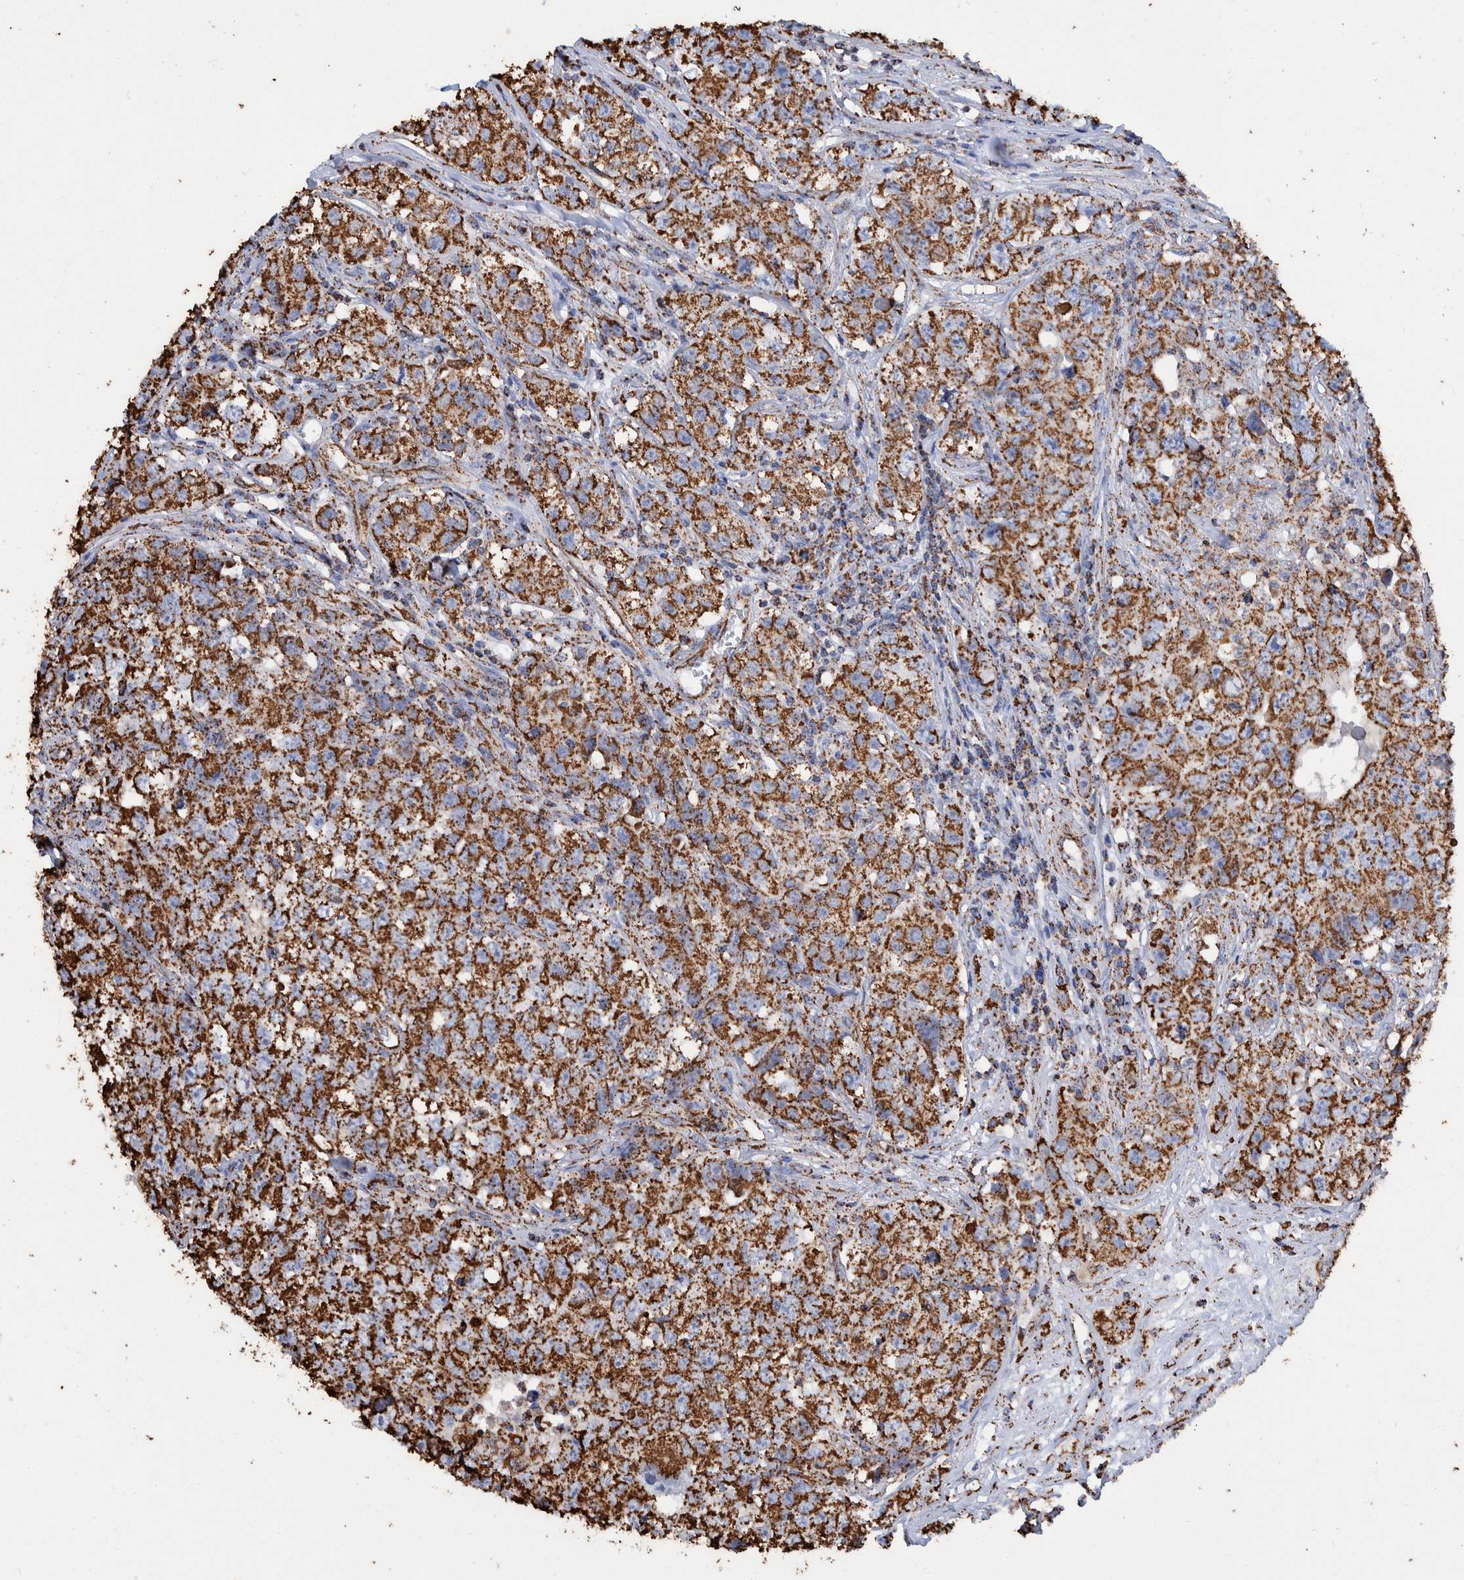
{"staining": {"intensity": "strong", "quantity": ">75%", "location": "cytoplasmic/membranous"}, "tissue": "testis cancer", "cell_type": "Tumor cells", "image_type": "cancer", "snomed": [{"axis": "morphology", "description": "Seminoma, NOS"}, {"axis": "morphology", "description": "Carcinoma, Embryonal, NOS"}, {"axis": "topography", "description": "Testis"}], "caption": "IHC photomicrograph of neoplastic tissue: human testis cancer stained using IHC demonstrates high levels of strong protein expression localized specifically in the cytoplasmic/membranous of tumor cells, appearing as a cytoplasmic/membranous brown color.", "gene": "VPS26C", "patient": {"sex": "male", "age": 43}}